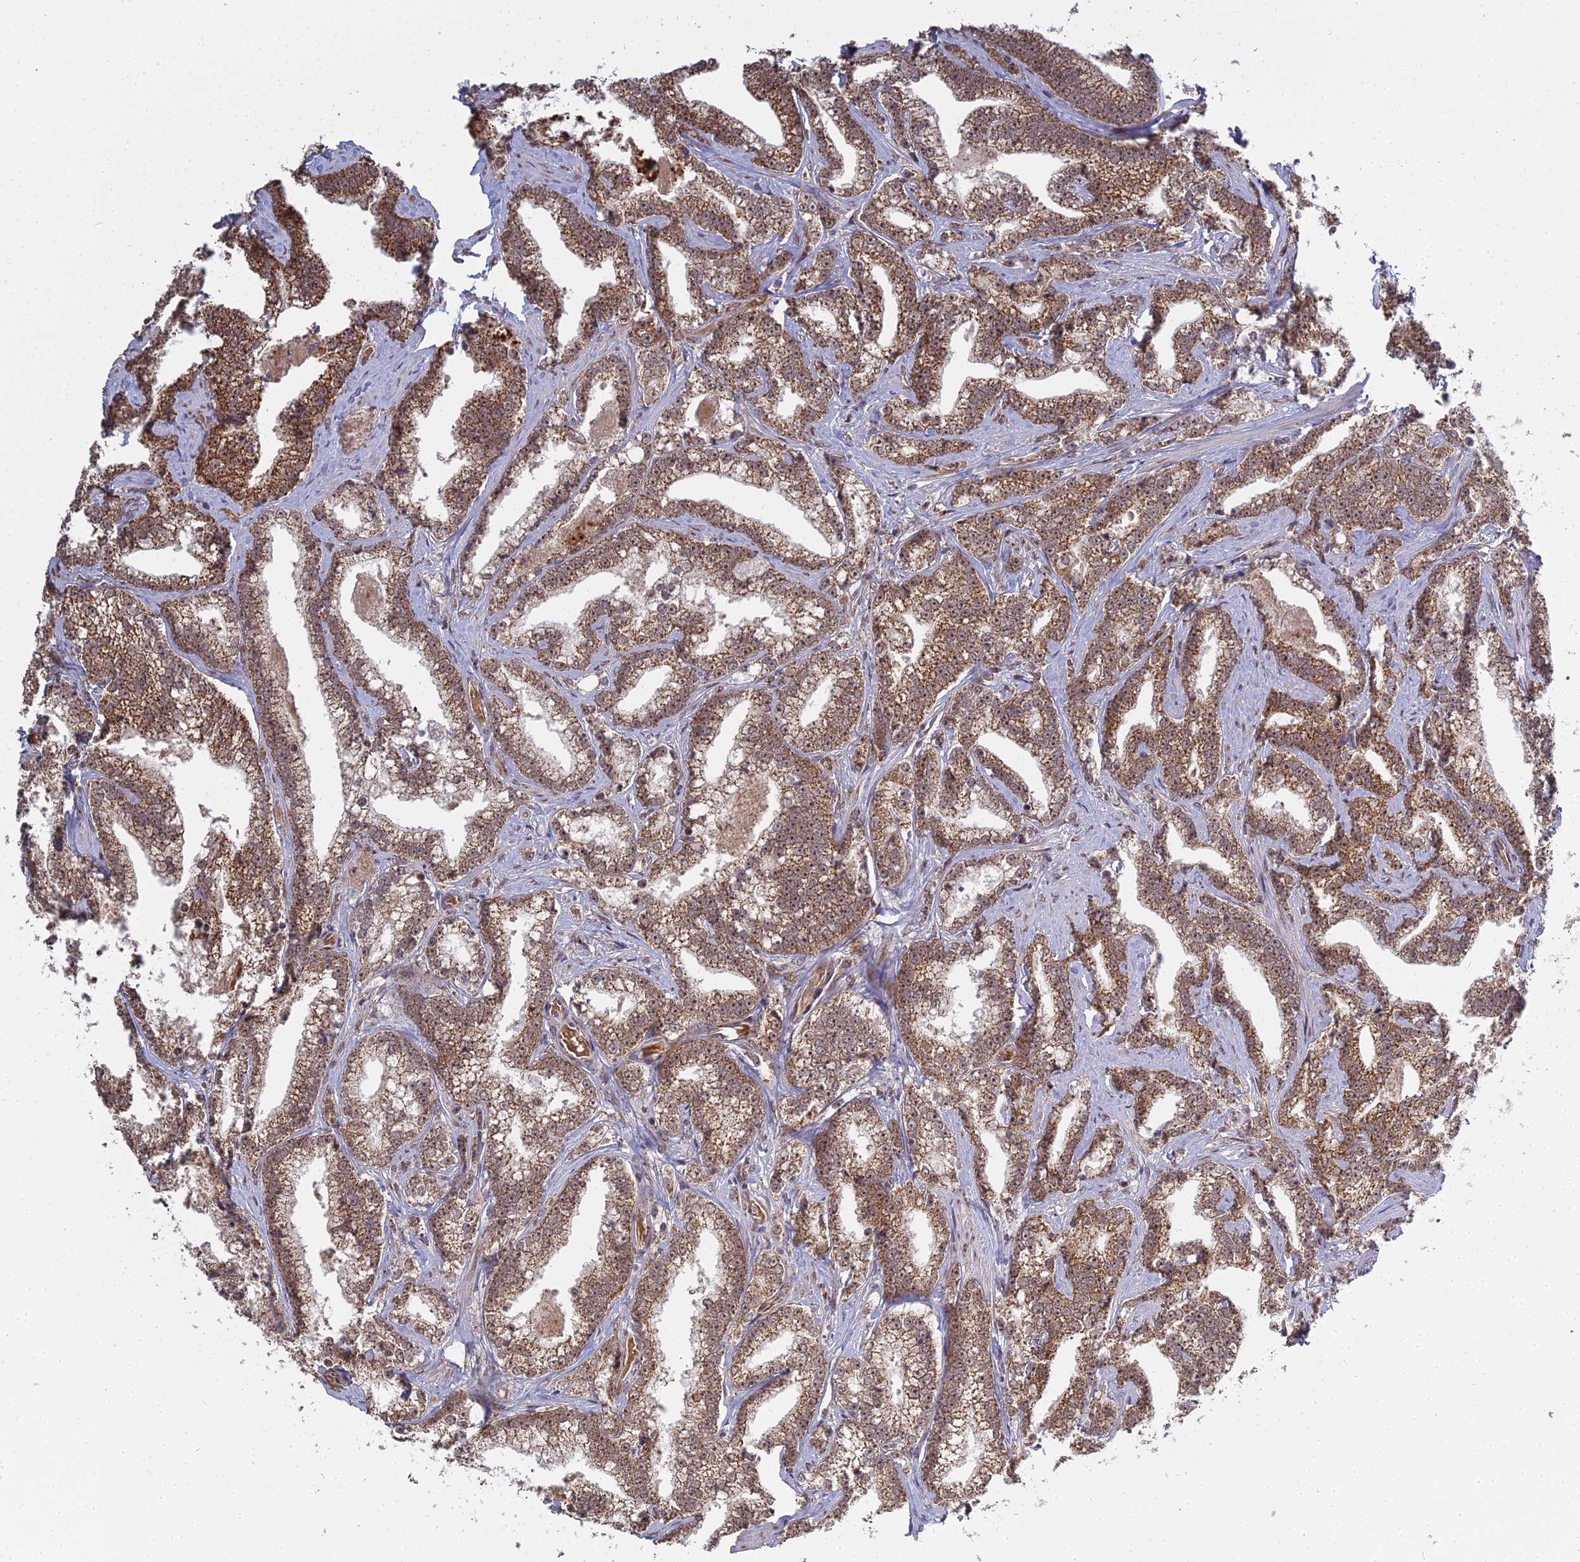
{"staining": {"intensity": "moderate", "quantity": ">75%", "location": "cytoplasmic/membranous,nuclear"}, "tissue": "prostate cancer", "cell_type": "Tumor cells", "image_type": "cancer", "snomed": [{"axis": "morphology", "description": "Adenocarcinoma, High grade"}, {"axis": "topography", "description": "Prostate and seminal vesicle, NOS"}], "caption": "Moderate cytoplasmic/membranous and nuclear expression for a protein is identified in approximately >75% of tumor cells of adenocarcinoma (high-grade) (prostate) using immunohistochemistry (IHC).", "gene": "MEOX1", "patient": {"sex": "male", "age": 67}}